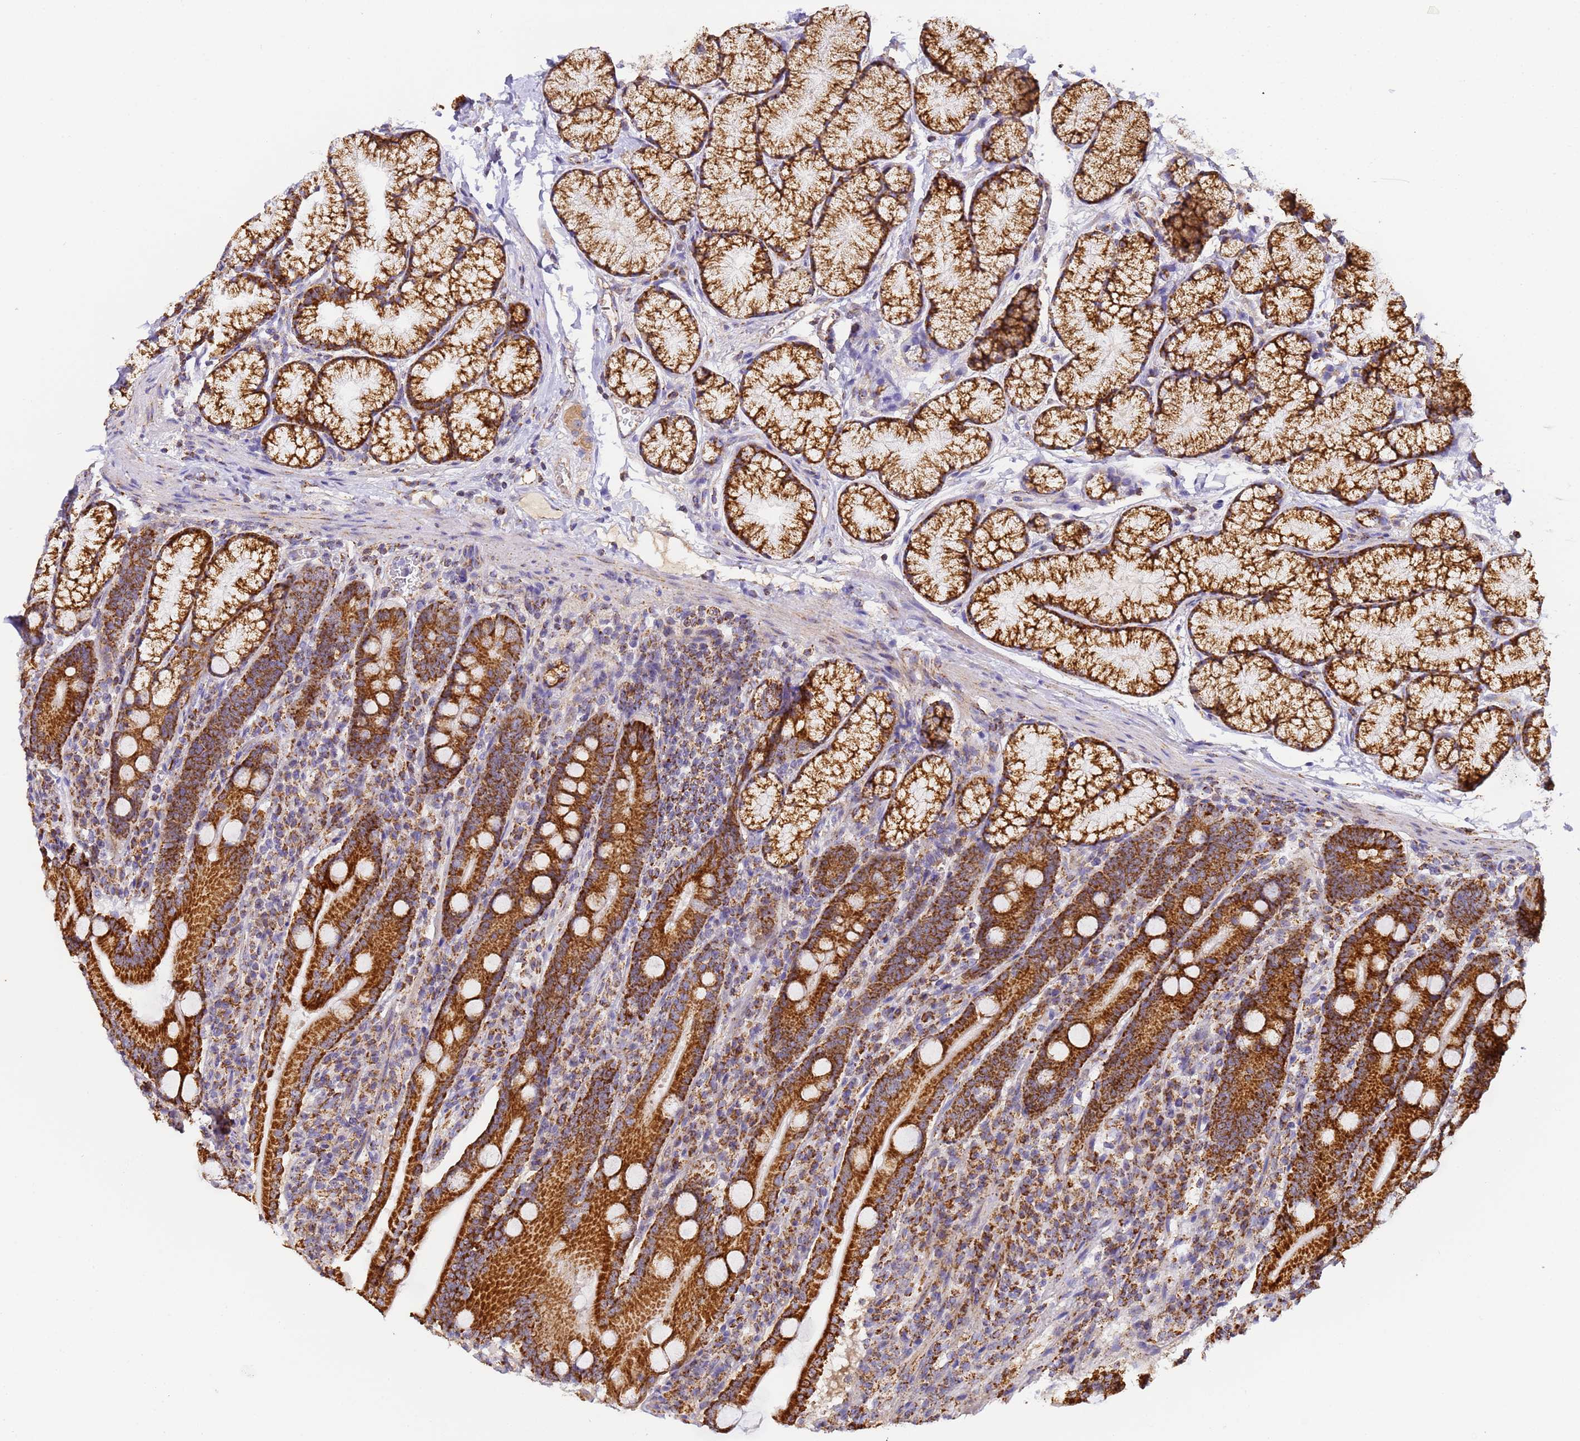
{"staining": {"intensity": "strong", "quantity": ">75%", "location": "cytoplasmic/membranous"}, "tissue": "duodenum", "cell_type": "Glandular cells", "image_type": "normal", "snomed": [{"axis": "morphology", "description": "Normal tissue, NOS"}, {"axis": "topography", "description": "Duodenum"}], "caption": "Protein analysis of benign duodenum shows strong cytoplasmic/membranous positivity in approximately >75% of glandular cells. (Brightfield microscopy of DAB IHC at high magnification).", "gene": "FRG2B", "patient": {"sex": "male", "age": 35}}